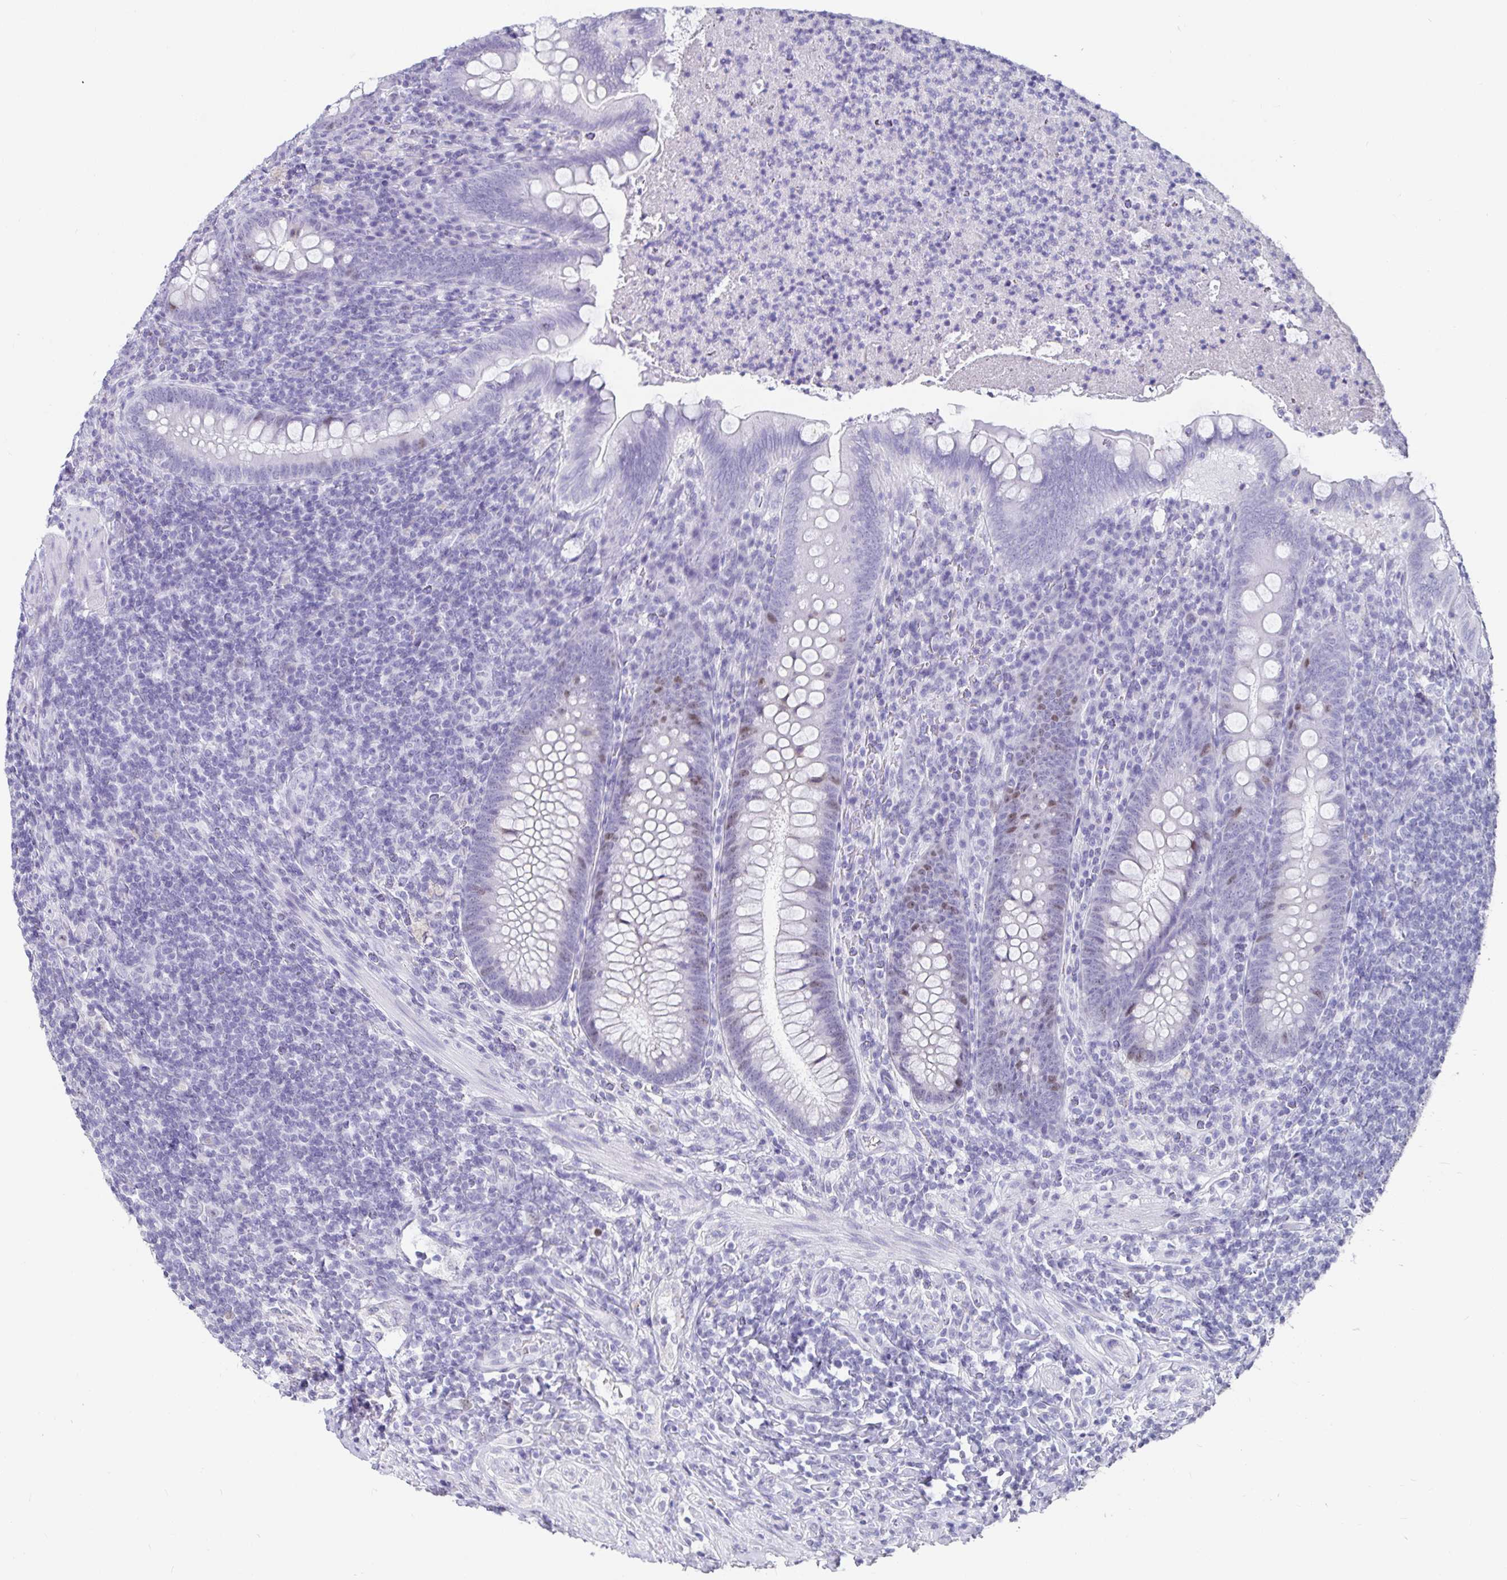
{"staining": {"intensity": "moderate", "quantity": "<25%", "location": "nuclear"}, "tissue": "appendix", "cell_type": "Glandular cells", "image_type": "normal", "snomed": [{"axis": "morphology", "description": "Normal tissue, NOS"}, {"axis": "topography", "description": "Appendix"}], "caption": "Moderate nuclear staining for a protein is seen in approximately <25% of glandular cells of benign appendix using immunohistochemistry (IHC).", "gene": "ANLN", "patient": {"sex": "male", "age": 47}}